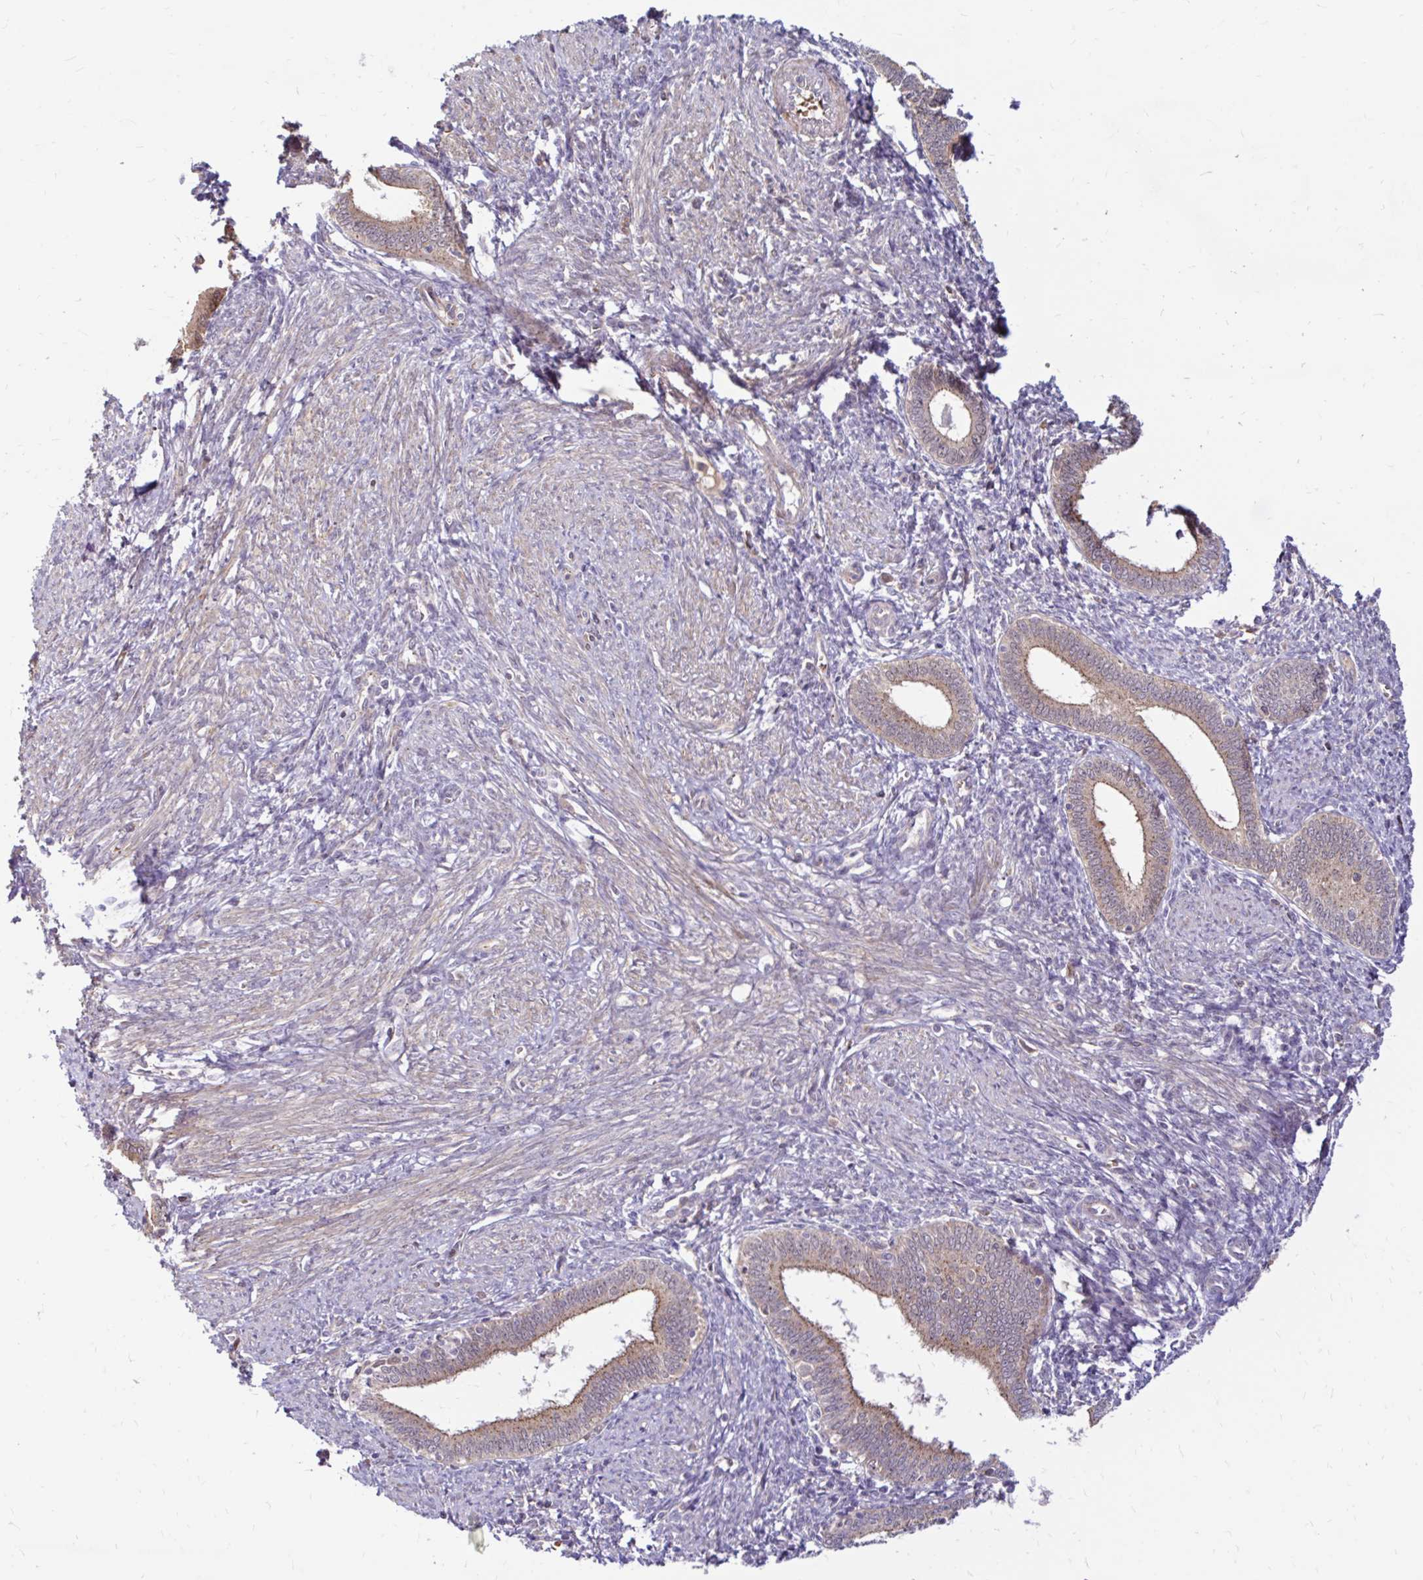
{"staining": {"intensity": "weak", "quantity": "25%-75%", "location": "cytoplasmic/membranous"}, "tissue": "endometrium", "cell_type": "Cells in endometrial stroma", "image_type": "normal", "snomed": [{"axis": "morphology", "description": "Normal tissue, NOS"}, {"axis": "topography", "description": "Endometrium"}], "caption": "Immunohistochemistry photomicrograph of unremarkable endometrium: human endometrium stained using IHC shows low levels of weak protein expression localized specifically in the cytoplasmic/membranous of cells in endometrial stroma, appearing as a cytoplasmic/membranous brown color.", "gene": "ARHGEF37", "patient": {"sex": "female", "age": 41}}